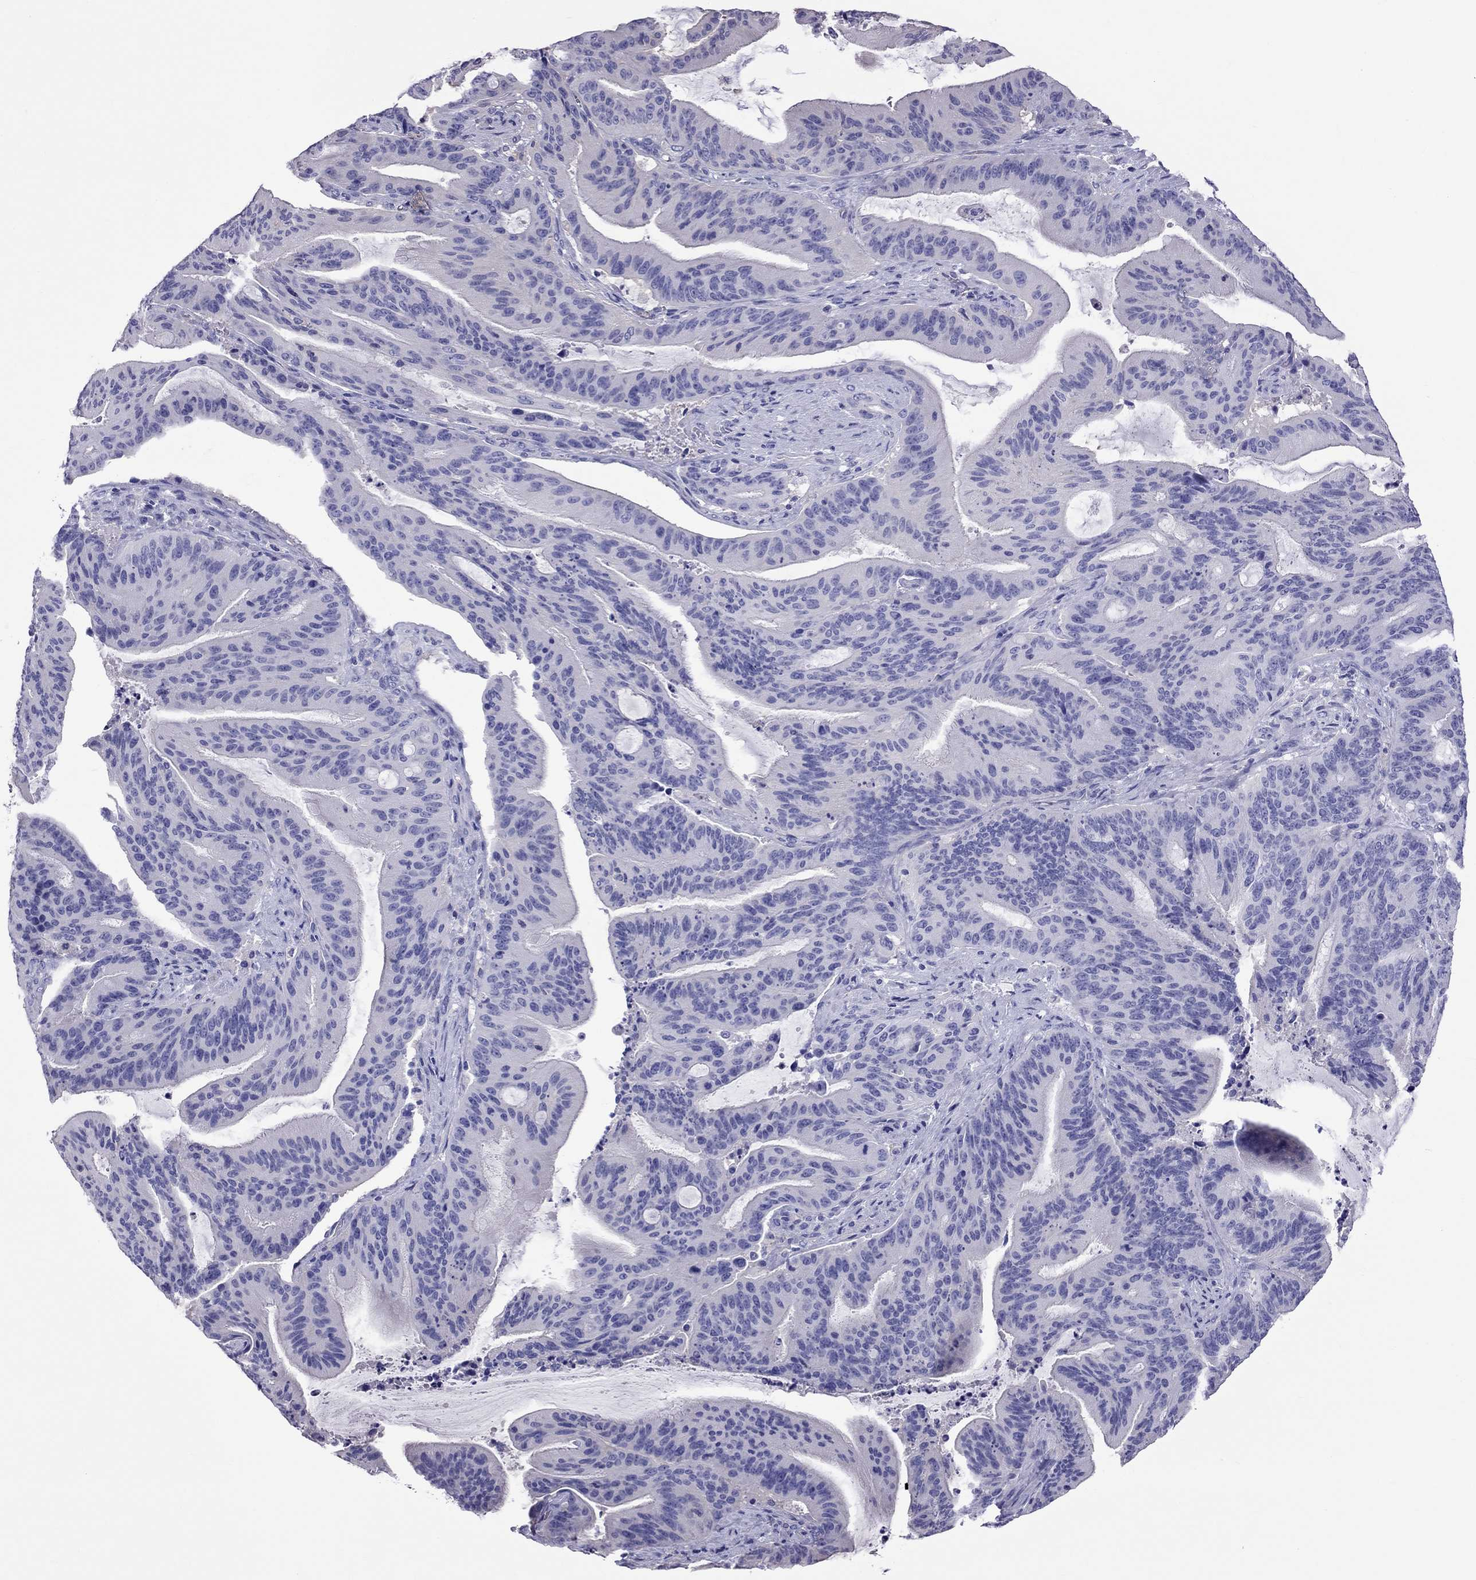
{"staining": {"intensity": "negative", "quantity": "none", "location": "none"}, "tissue": "liver cancer", "cell_type": "Tumor cells", "image_type": "cancer", "snomed": [{"axis": "morphology", "description": "Cholangiocarcinoma"}, {"axis": "topography", "description": "Liver"}], "caption": "DAB immunohistochemical staining of human liver cholangiocarcinoma shows no significant positivity in tumor cells.", "gene": "TEX22", "patient": {"sex": "female", "age": 73}}